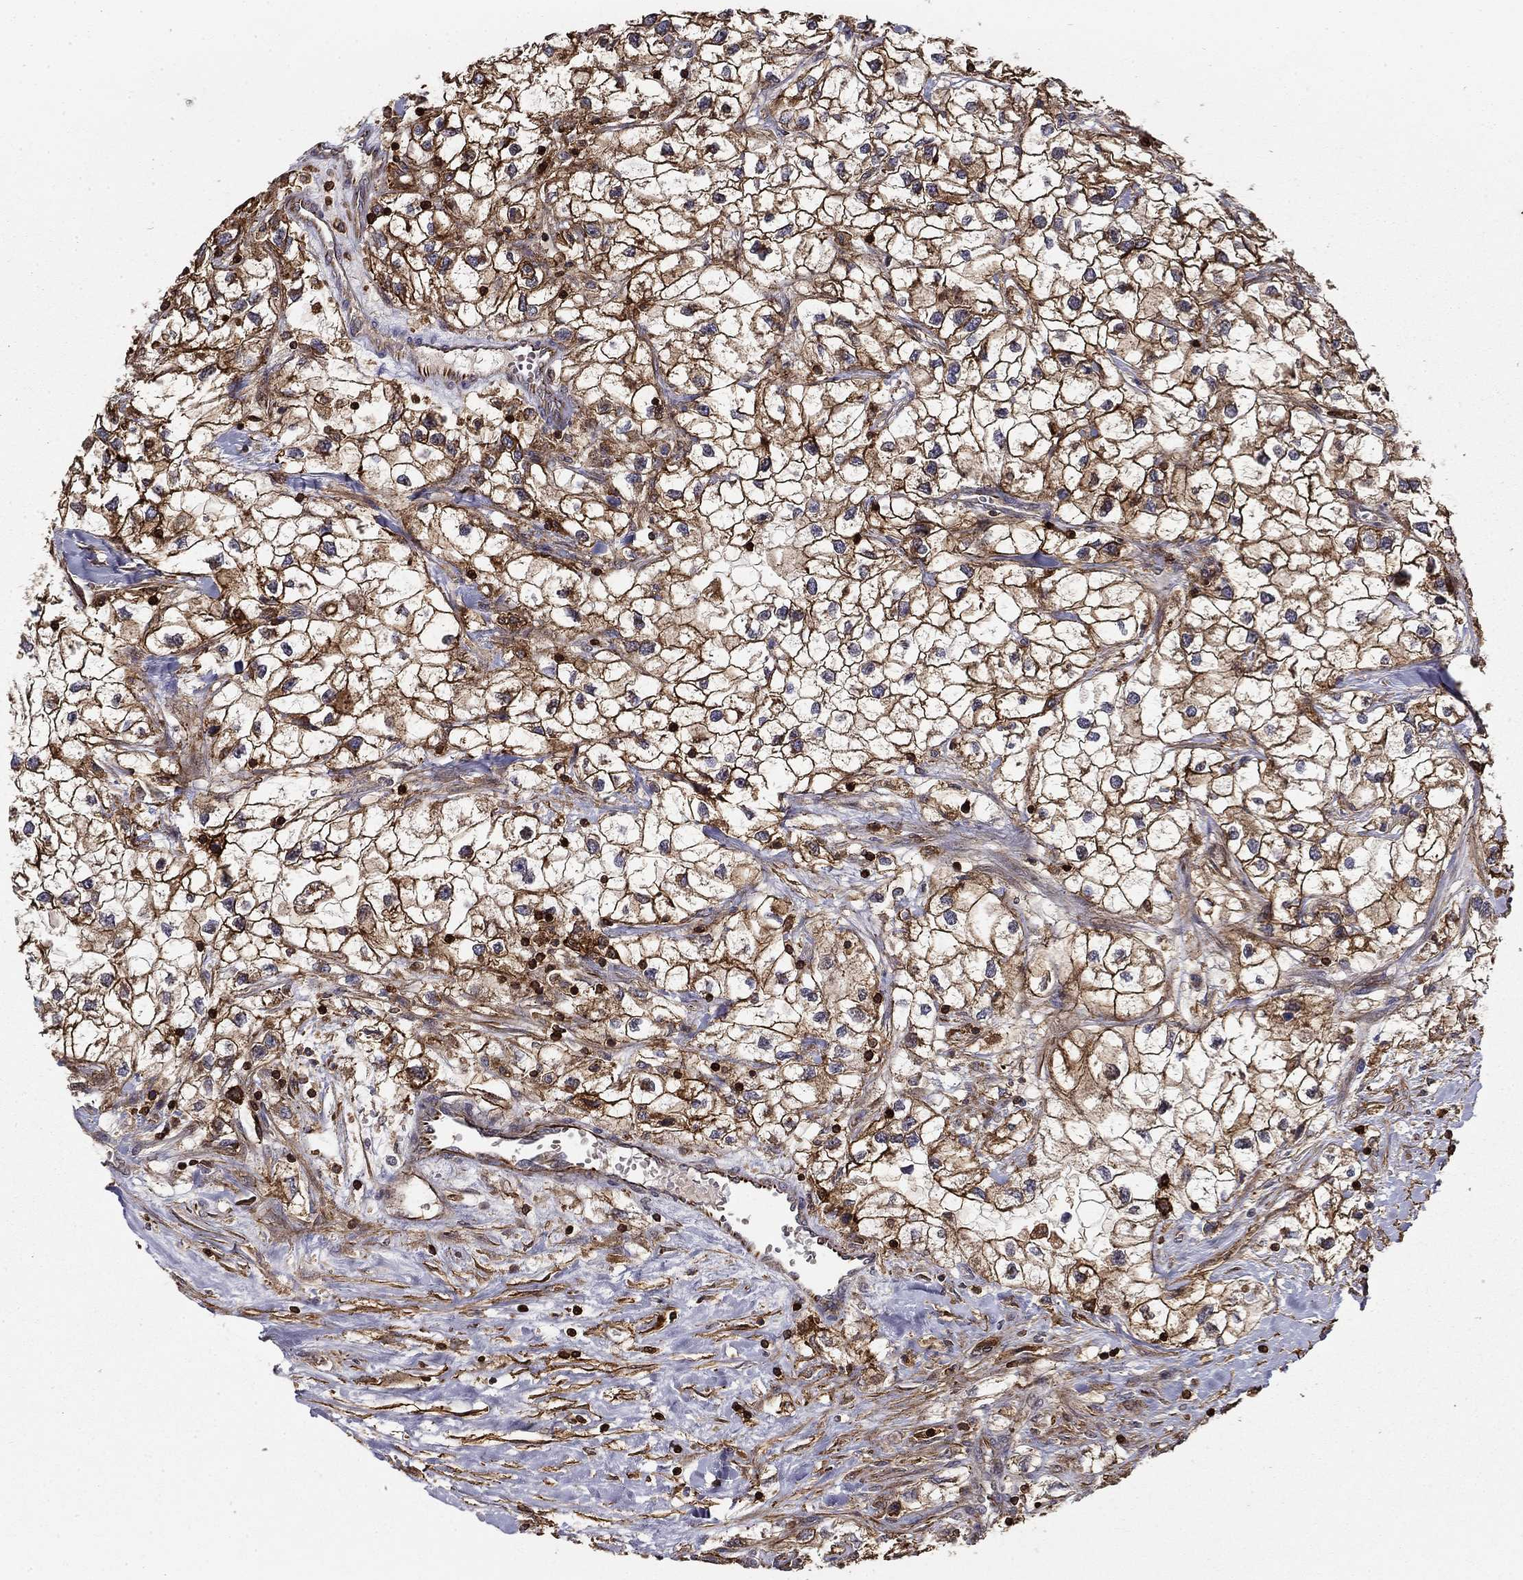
{"staining": {"intensity": "strong", "quantity": ">75%", "location": "cytoplasmic/membranous"}, "tissue": "renal cancer", "cell_type": "Tumor cells", "image_type": "cancer", "snomed": [{"axis": "morphology", "description": "Adenocarcinoma, NOS"}, {"axis": "topography", "description": "Kidney"}], "caption": "The histopathology image displays a brown stain indicating the presence of a protein in the cytoplasmic/membranous of tumor cells in renal adenocarcinoma.", "gene": "ADM", "patient": {"sex": "male", "age": 59}}